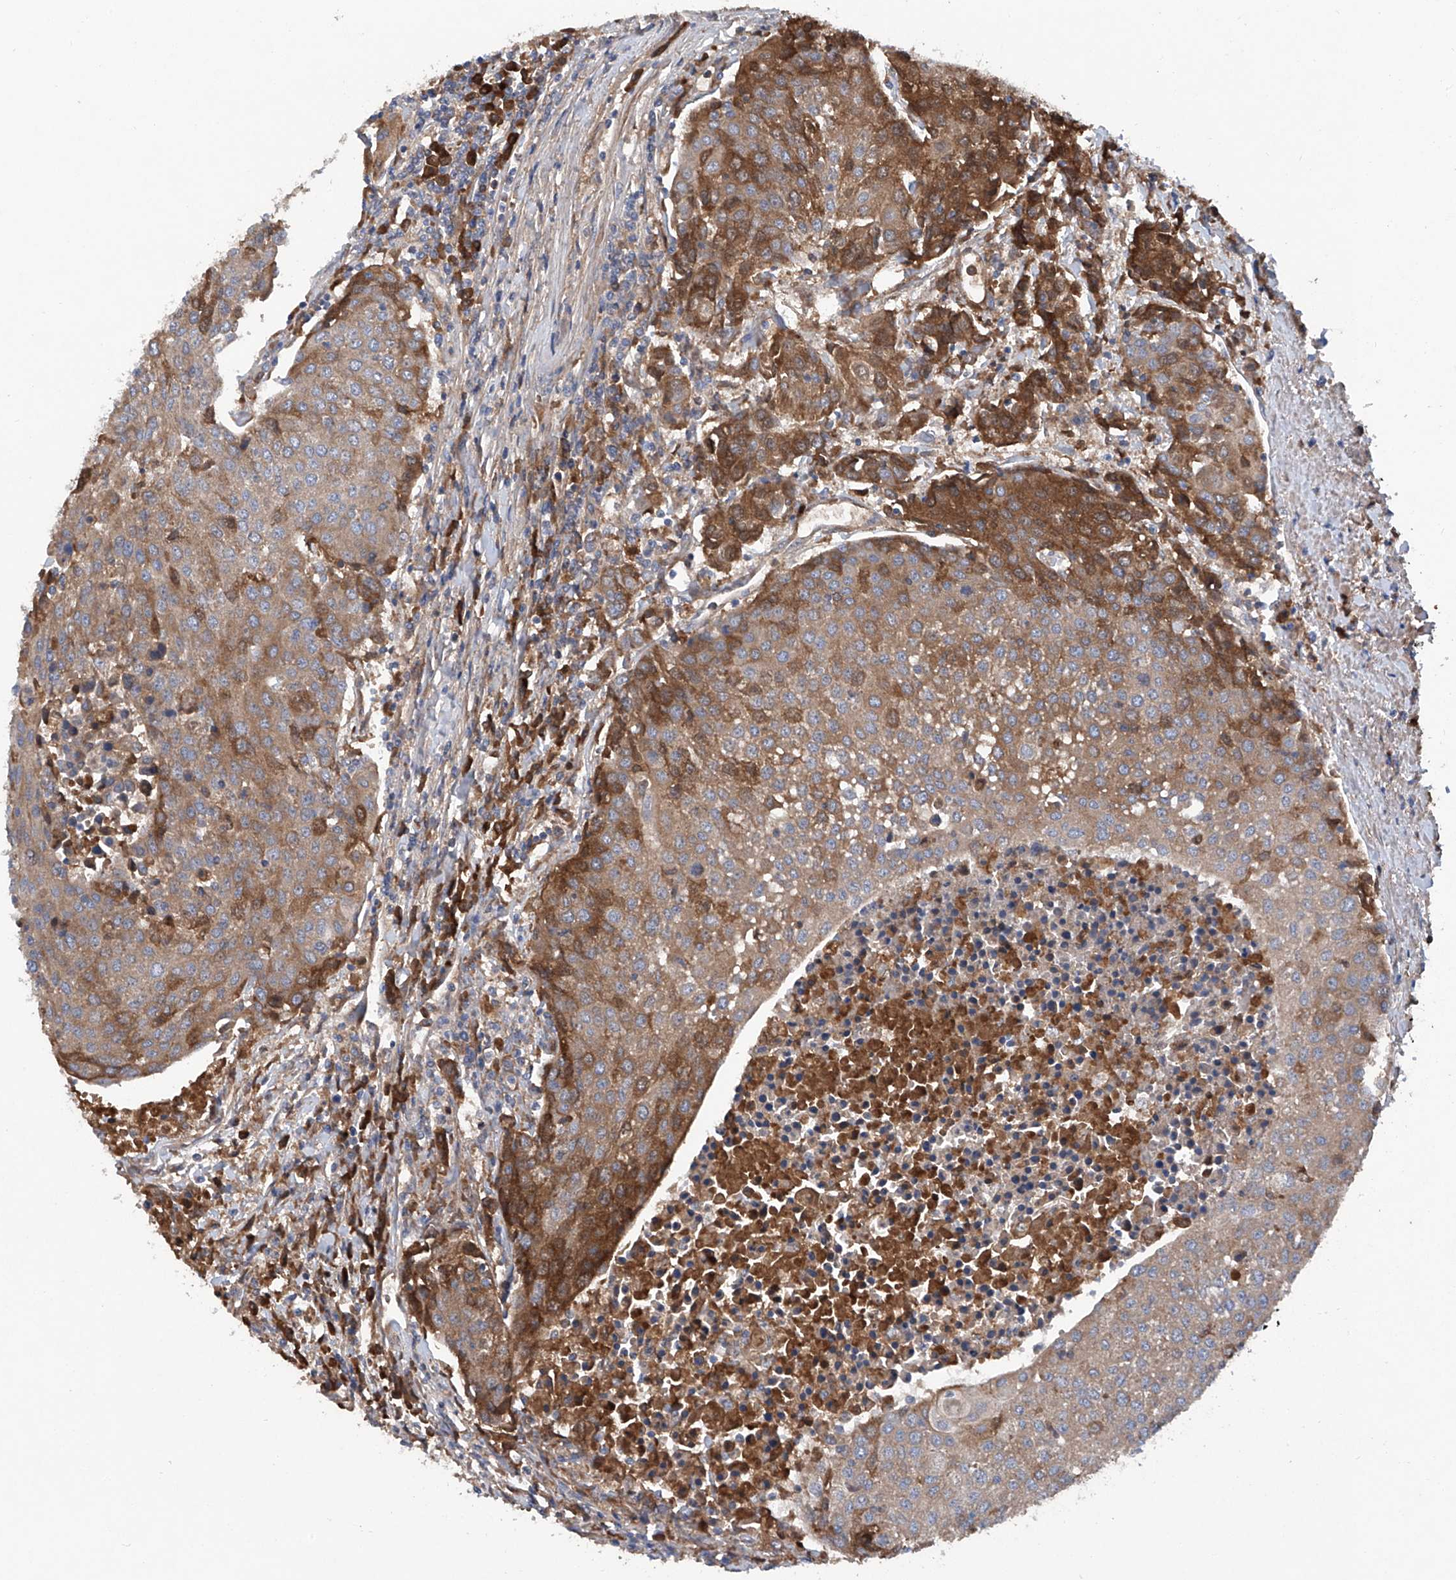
{"staining": {"intensity": "strong", "quantity": "25%-75%", "location": "cytoplasmic/membranous"}, "tissue": "urothelial cancer", "cell_type": "Tumor cells", "image_type": "cancer", "snomed": [{"axis": "morphology", "description": "Urothelial carcinoma, High grade"}, {"axis": "topography", "description": "Urinary bladder"}], "caption": "High-power microscopy captured an immunohistochemistry (IHC) micrograph of urothelial cancer, revealing strong cytoplasmic/membranous positivity in approximately 25%-75% of tumor cells.", "gene": "ASCC3", "patient": {"sex": "female", "age": 85}}